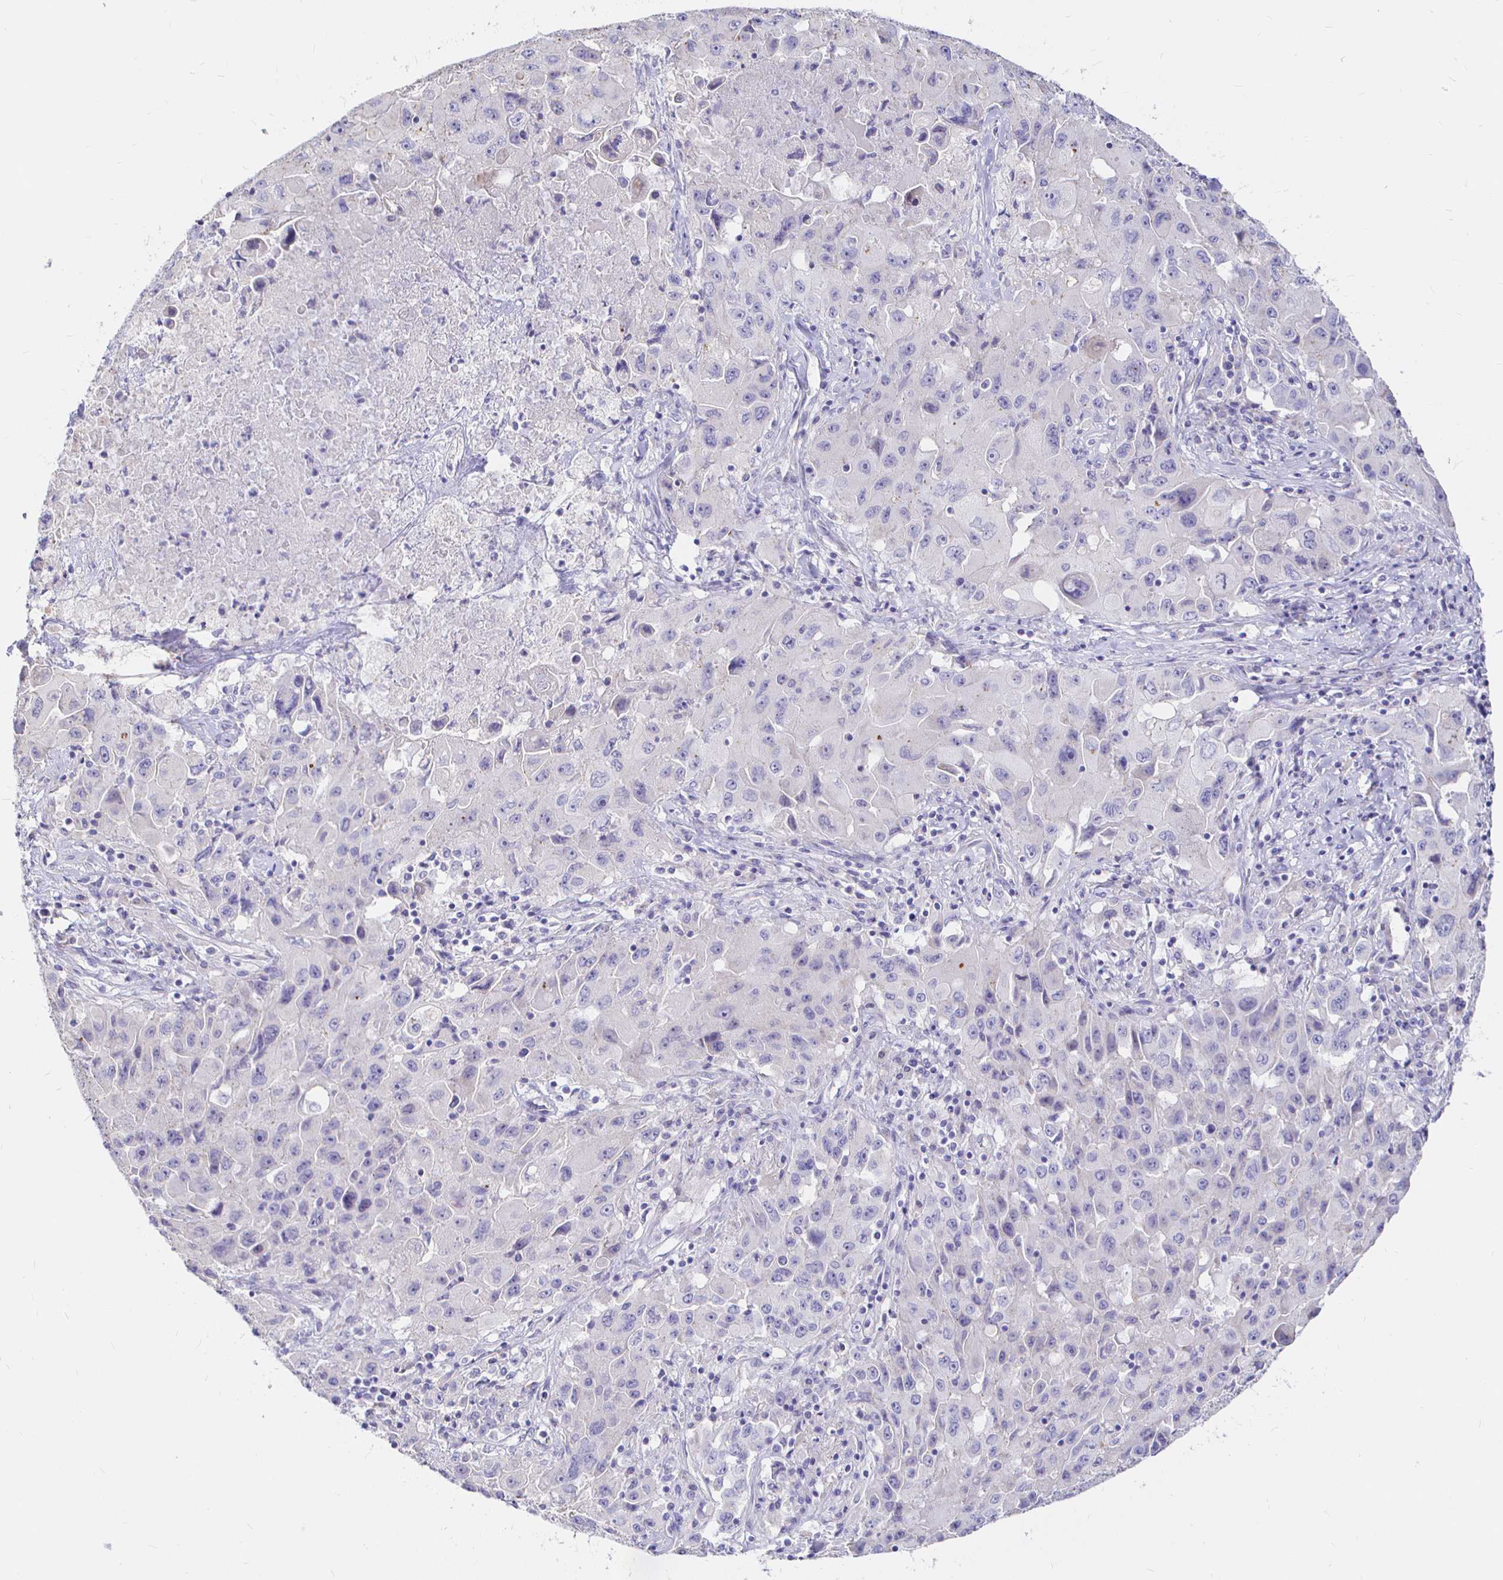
{"staining": {"intensity": "negative", "quantity": "none", "location": "none"}, "tissue": "lung cancer", "cell_type": "Tumor cells", "image_type": "cancer", "snomed": [{"axis": "morphology", "description": "Squamous cell carcinoma, NOS"}, {"axis": "topography", "description": "Lung"}], "caption": "This is a micrograph of IHC staining of lung cancer (squamous cell carcinoma), which shows no positivity in tumor cells.", "gene": "NECAB1", "patient": {"sex": "male", "age": 63}}